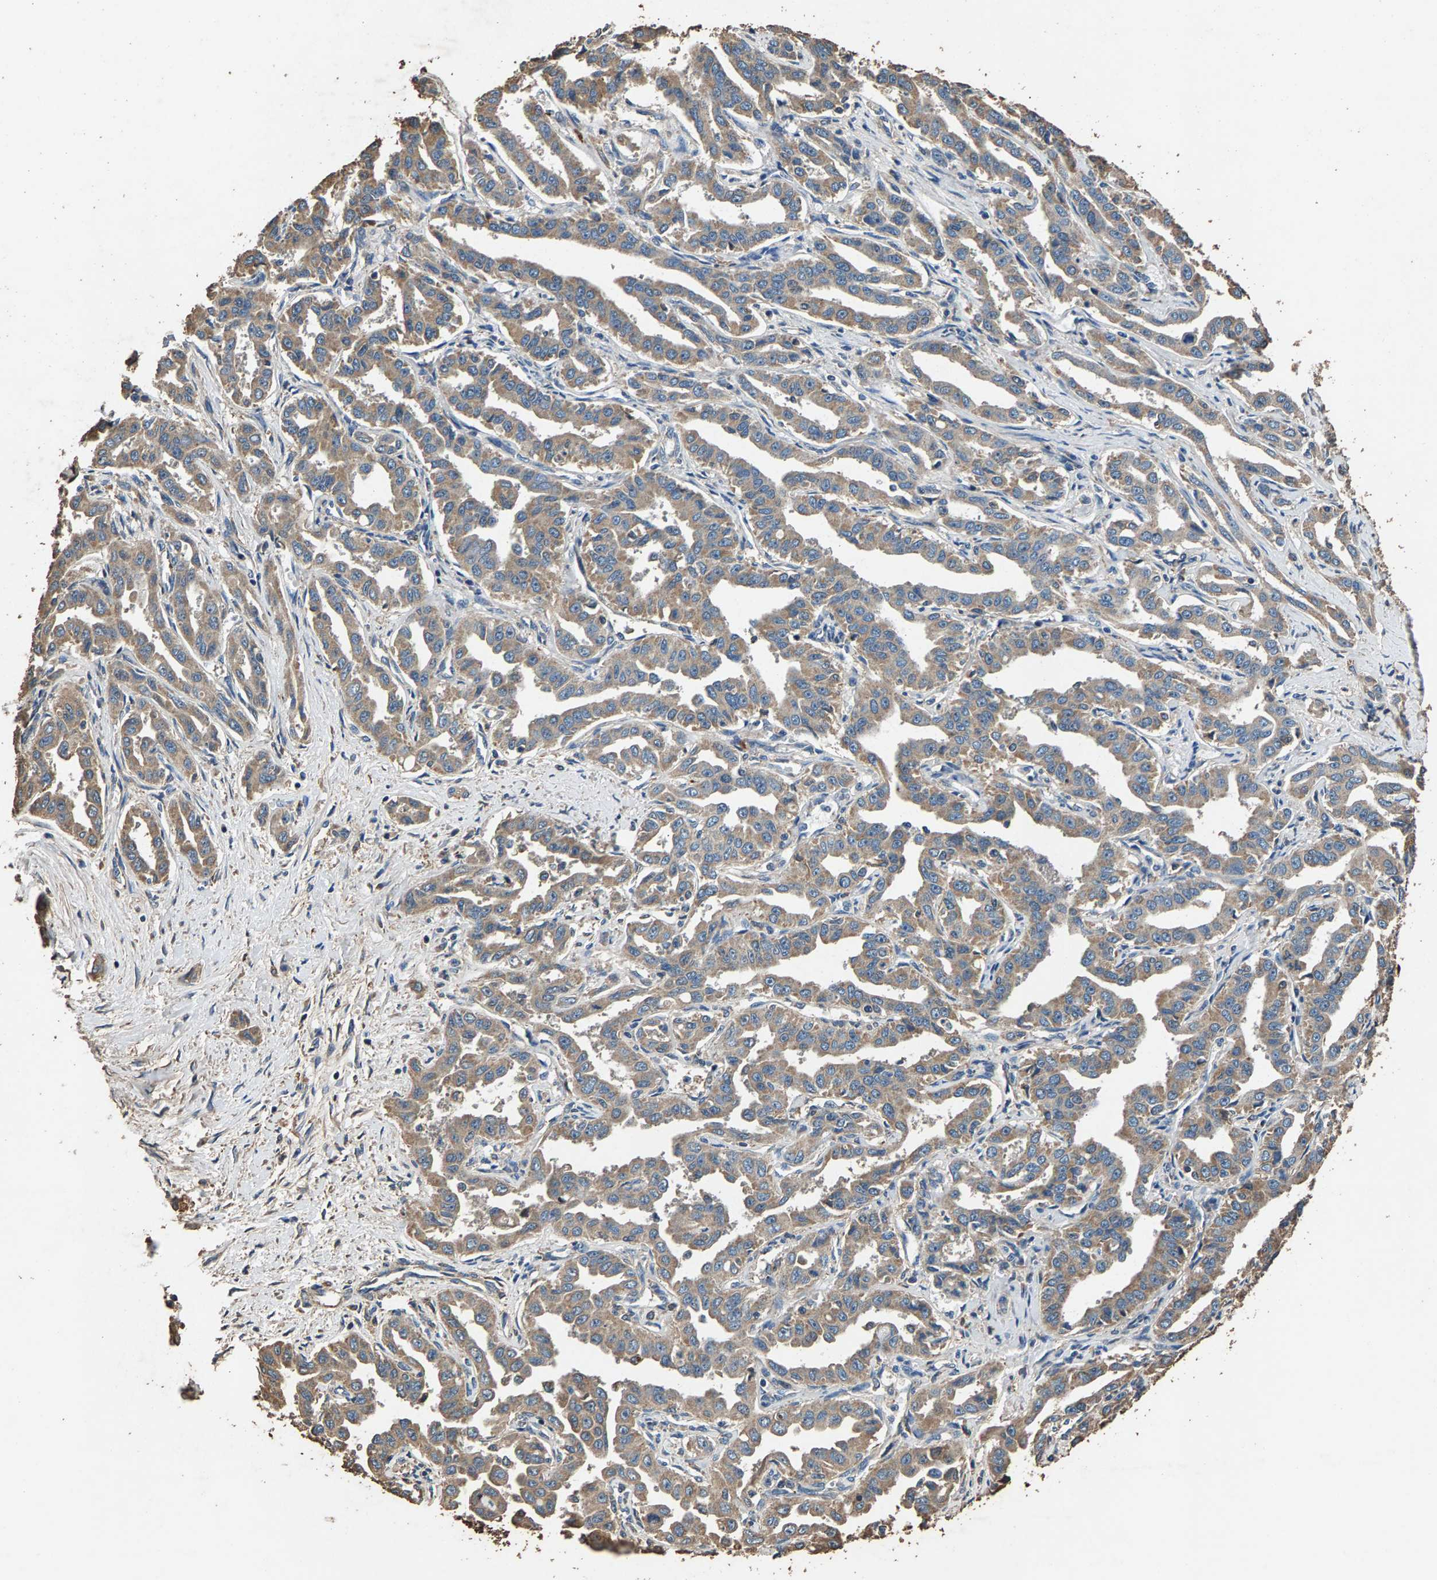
{"staining": {"intensity": "weak", "quantity": ">75%", "location": "cytoplasmic/membranous"}, "tissue": "liver cancer", "cell_type": "Tumor cells", "image_type": "cancer", "snomed": [{"axis": "morphology", "description": "Cholangiocarcinoma"}, {"axis": "topography", "description": "Liver"}], "caption": "This photomicrograph shows immunohistochemistry (IHC) staining of human liver cancer (cholangiocarcinoma), with low weak cytoplasmic/membranous staining in approximately >75% of tumor cells.", "gene": "MRPL27", "patient": {"sex": "male", "age": 59}}